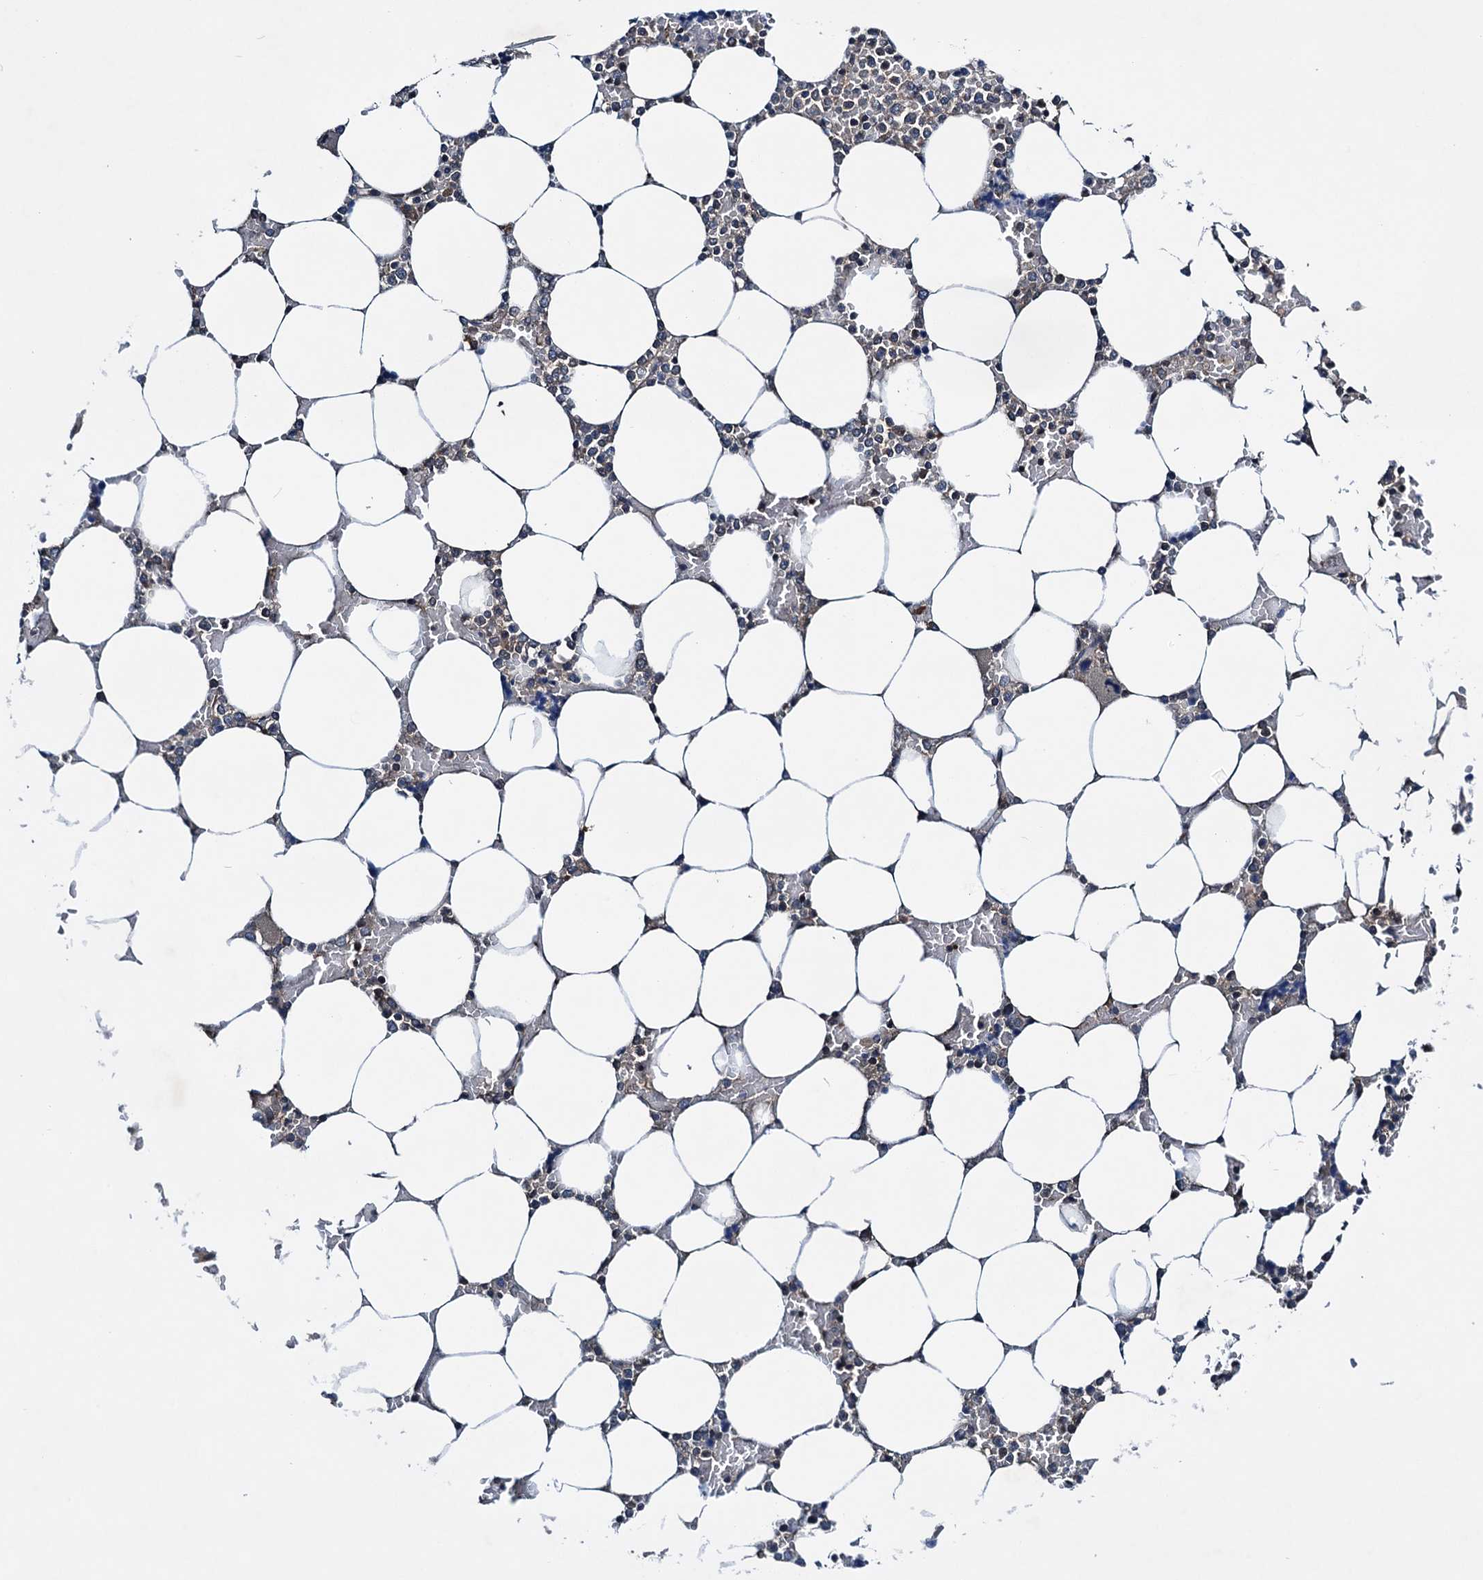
{"staining": {"intensity": "moderate", "quantity": "<25%", "location": "cytoplasmic/membranous"}, "tissue": "bone marrow", "cell_type": "Hematopoietic cells", "image_type": "normal", "snomed": [{"axis": "morphology", "description": "Normal tissue, NOS"}, {"axis": "topography", "description": "Bone marrow"}], "caption": "This is an image of immunohistochemistry staining of normal bone marrow, which shows moderate expression in the cytoplasmic/membranous of hematopoietic cells.", "gene": "RNF165", "patient": {"sex": "male", "age": 64}}